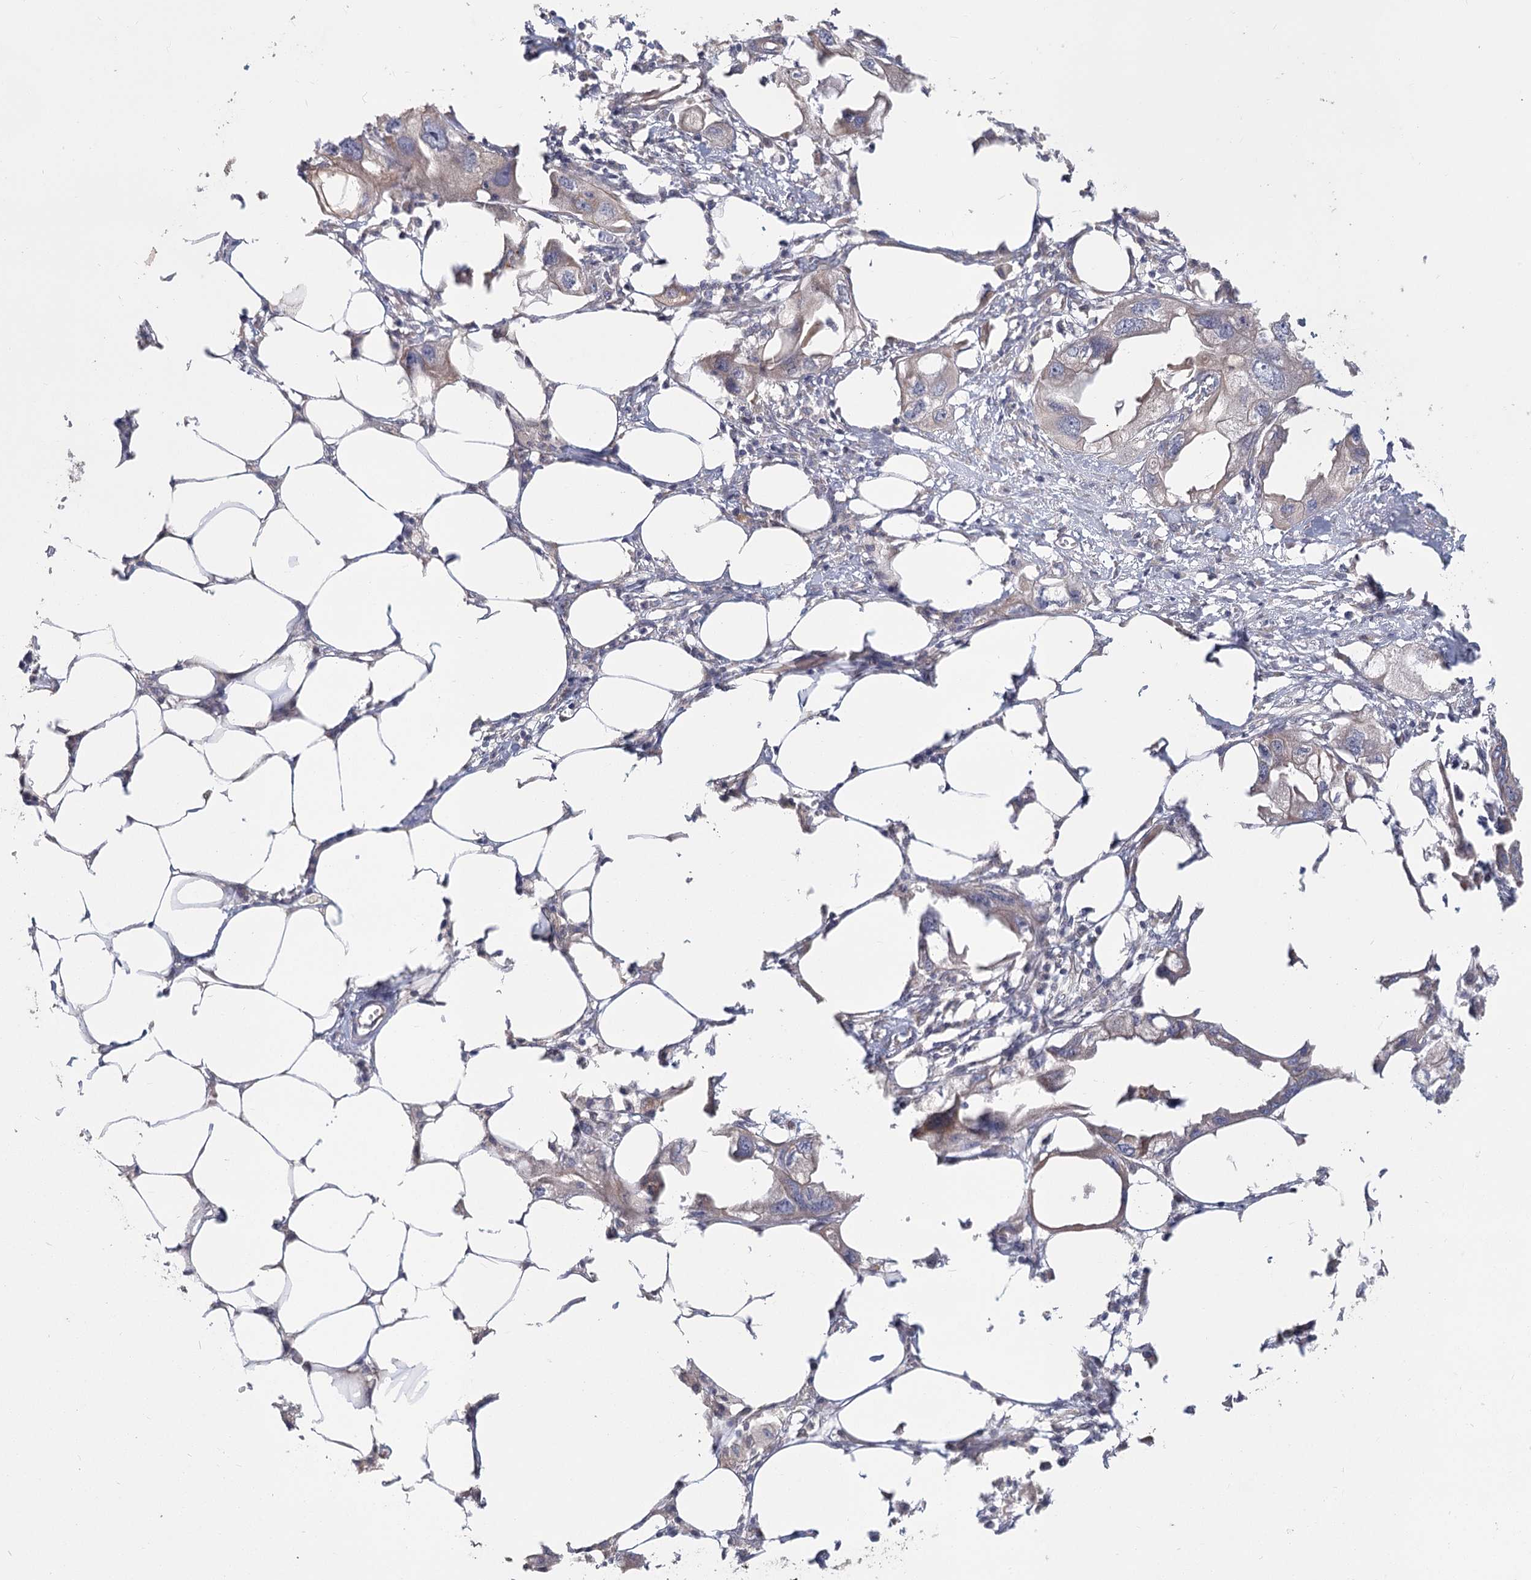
{"staining": {"intensity": "negative", "quantity": "none", "location": "none"}, "tissue": "endometrial cancer", "cell_type": "Tumor cells", "image_type": "cancer", "snomed": [{"axis": "morphology", "description": "Adenocarcinoma, NOS"}, {"axis": "morphology", "description": "Adenocarcinoma, metastatic, NOS"}, {"axis": "topography", "description": "Adipose tissue"}, {"axis": "topography", "description": "Endometrium"}], "caption": "IHC photomicrograph of neoplastic tissue: human endometrial cancer stained with DAB (3,3'-diaminobenzidine) reveals no significant protein staining in tumor cells. The staining was performed using DAB (3,3'-diaminobenzidine) to visualize the protein expression in brown, while the nuclei were stained in blue with hematoxylin (Magnification: 20x).", "gene": "CNTLN", "patient": {"sex": "female", "age": 67}}